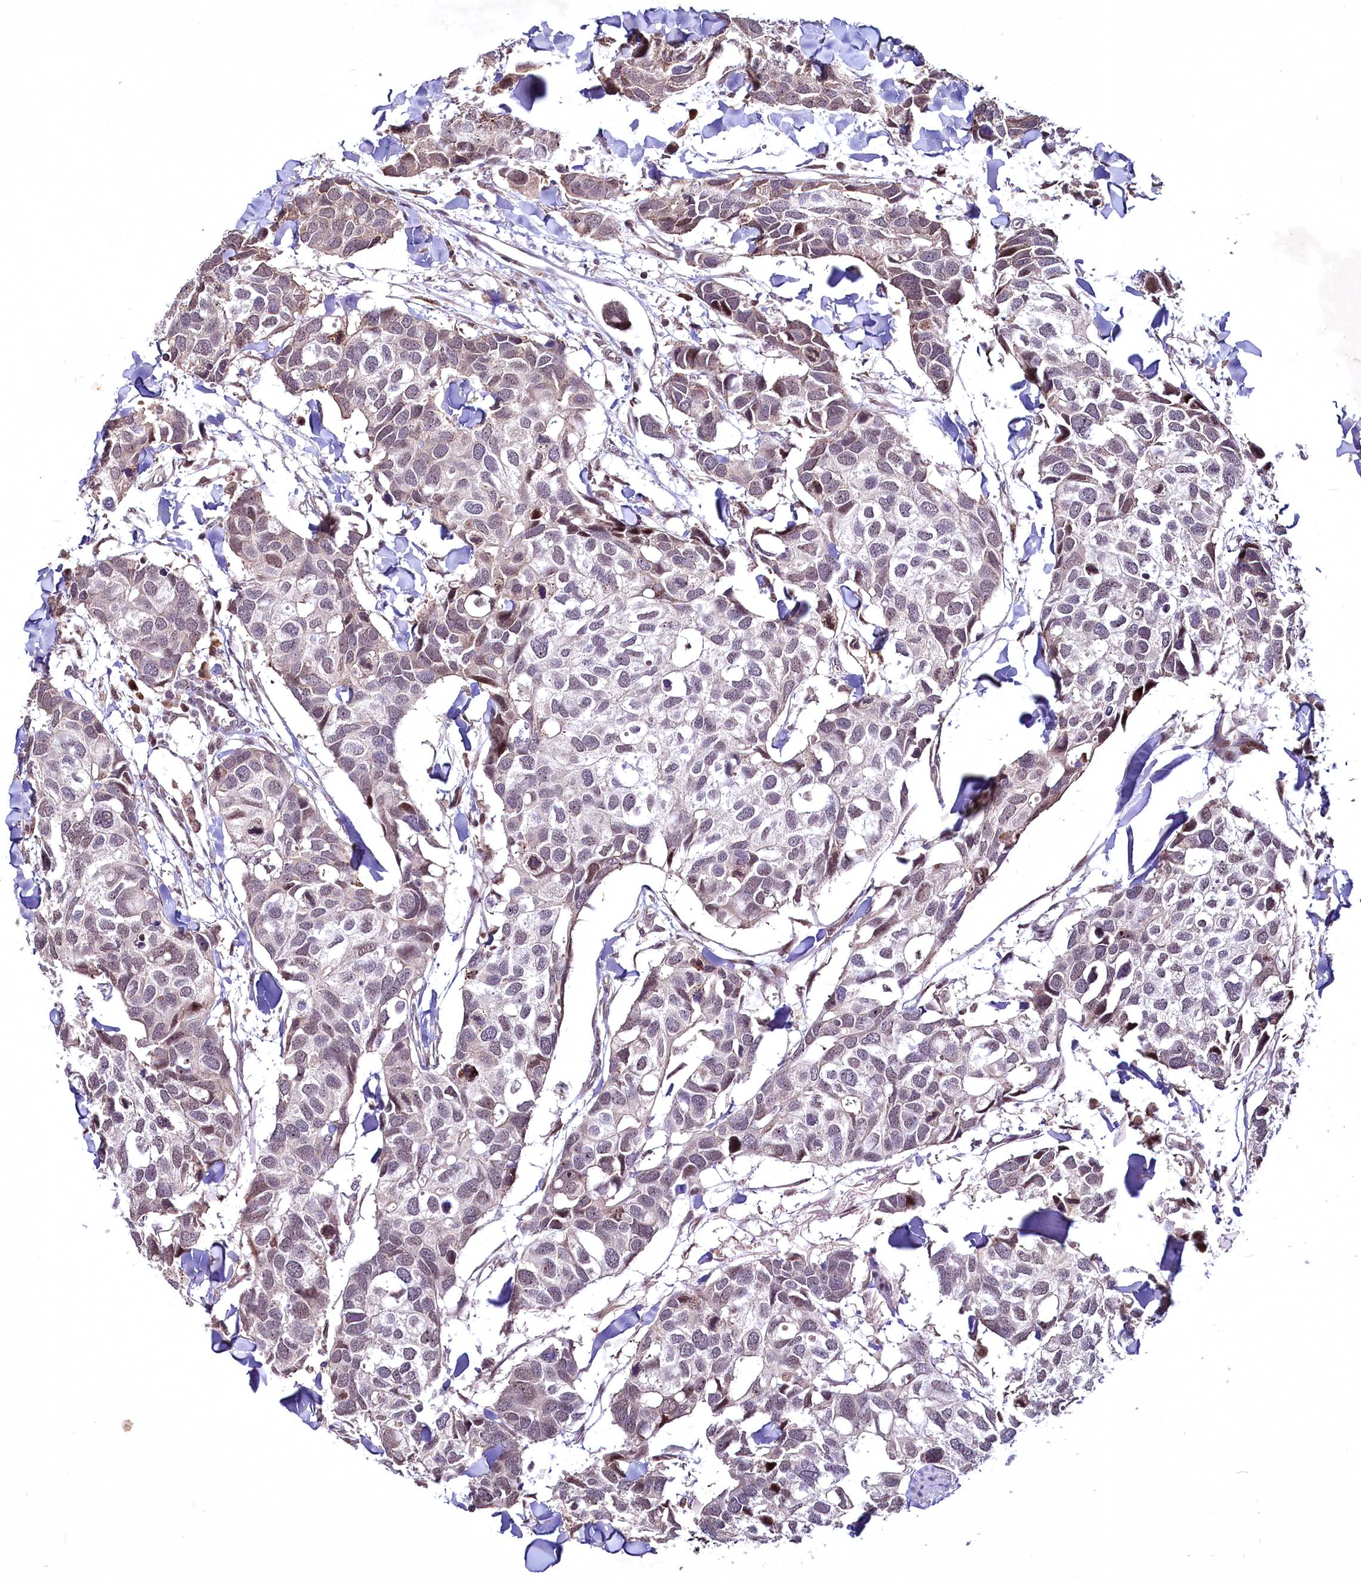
{"staining": {"intensity": "weak", "quantity": "<25%", "location": "nuclear"}, "tissue": "breast cancer", "cell_type": "Tumor cells", "image_type": "cancer", "snomed": [{"axis": "morphology", "description": "Duct carcinoma"}, {"axis": "topography", "description": "Breast"}], "caption": "Immunohistochemistry histopathology image of human breast cancer stained for a protein (brown), which shows no expression in tumor cells.", "gene": "N4BP2L1", "patient": {"sex": "female", "age": 83}}